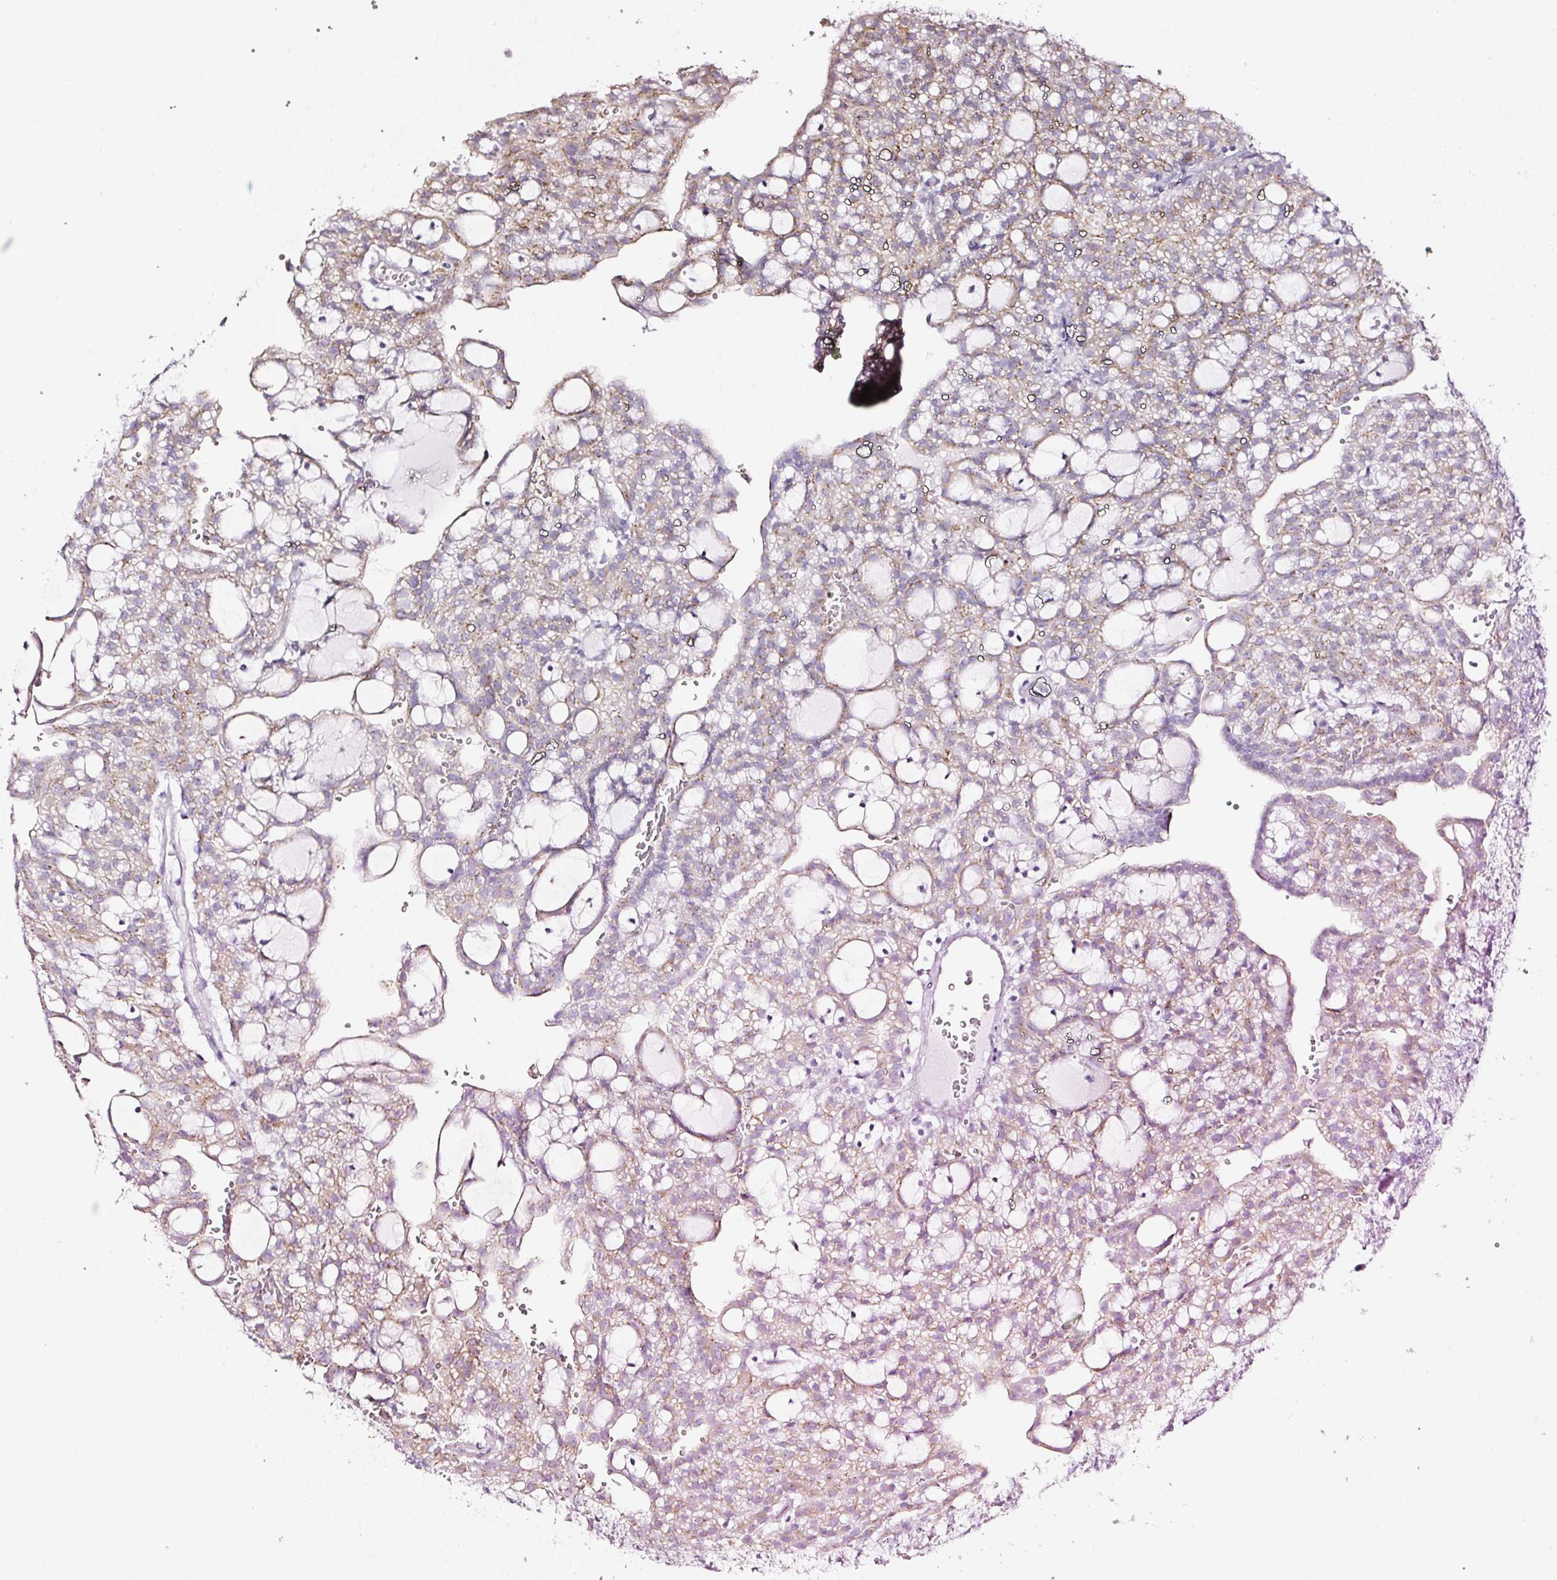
{"staining": {"intensity": "weak", "quantity": ">75%", "location": "cytoplasmic/membranous"}, "tissue": "renal cancer", "cell_type": "Tumor cells", "image_type": "cancer", "snomed": [{"axis": "morphology", "description": "Adenocarcinoma, NOS"}, {"axis": "topography", "description": "Kidney"}], "caption": "Renal cancer (adenocarcinoma) was stained to show a protein in brown. There is low levels of weak cytoplasmic/membranous staining in about >75% of tumor cells. (Stains: DAB in brown, nuclei in blue, Microscopy: brightfield microscopy at high magnification).", "gene": "SDF4", "patient": {"sex": "male", "age": 63}}